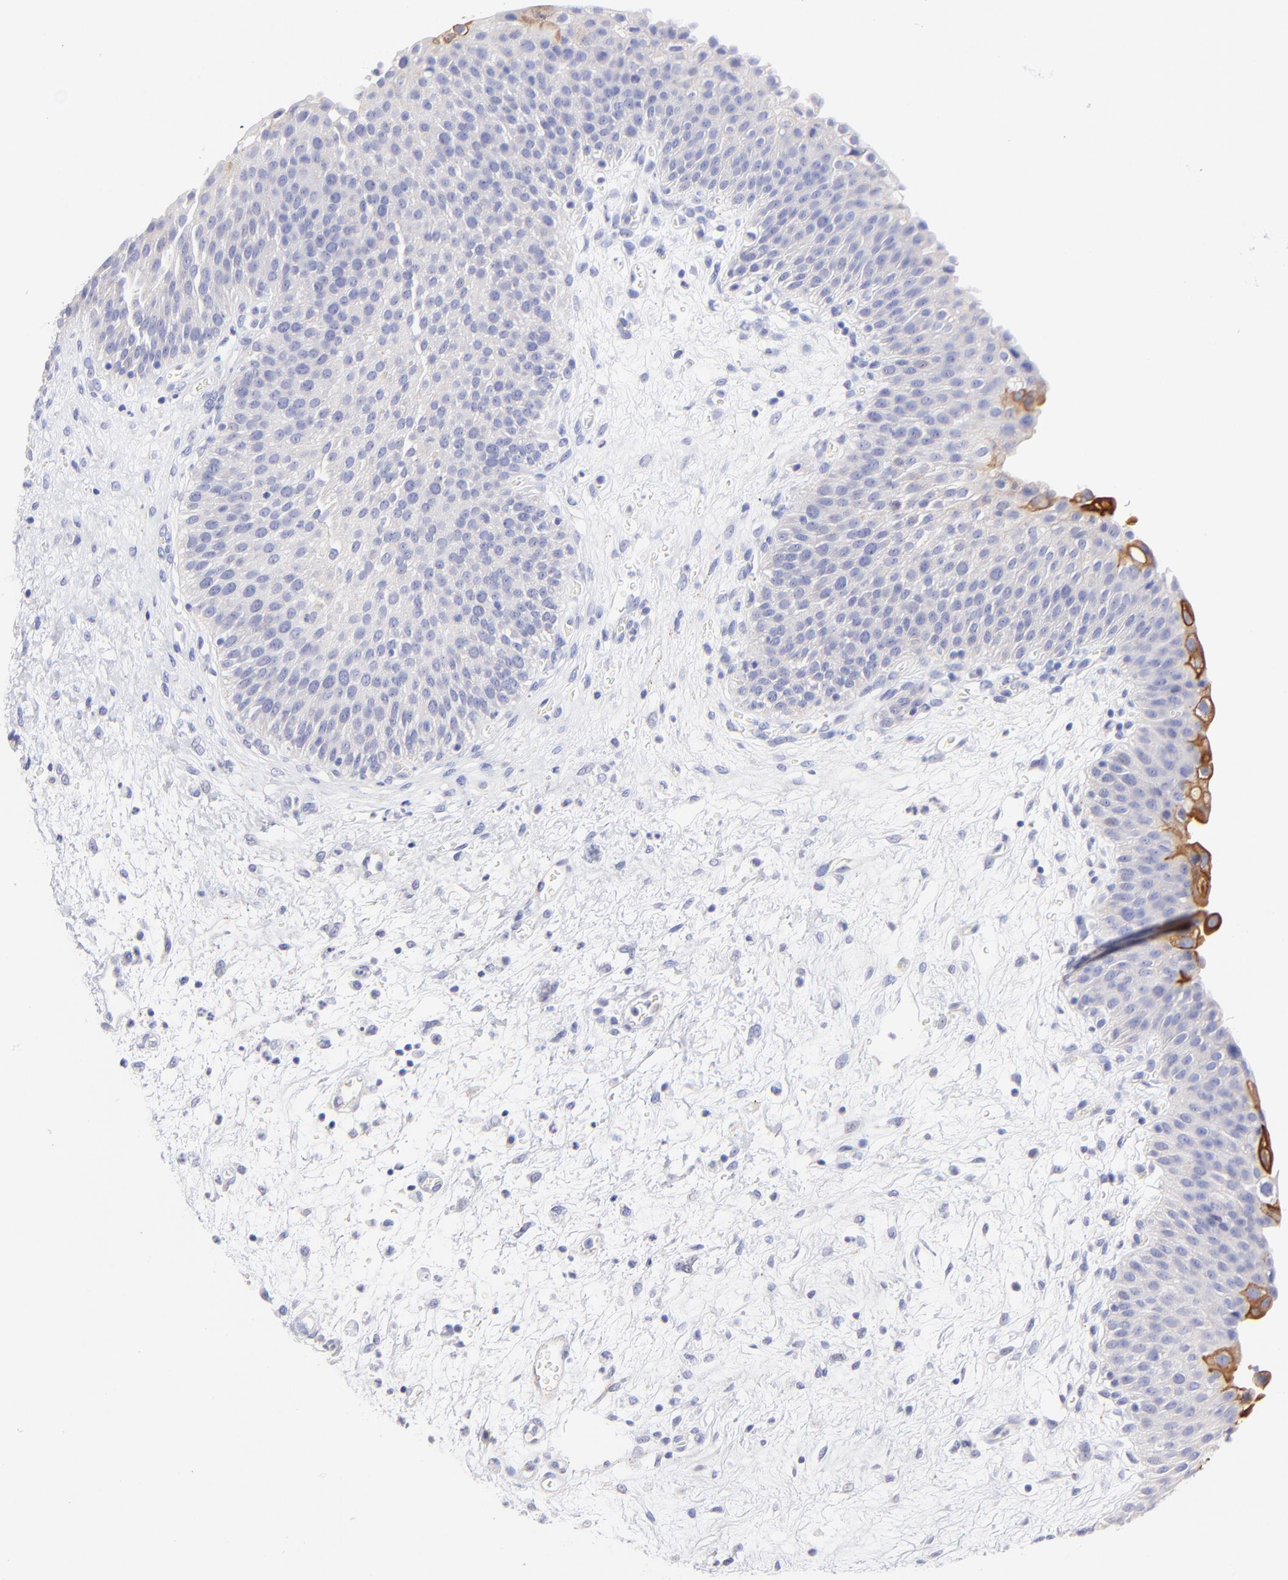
{"staining": {"intensity": "strong", "quantity": "<25%", "location": "cytoplasmic/membranous"}, "tissue": "urinary bladder", "cell_type": "Urothelial cells", "image_type": "normal", "snomed": [{"axis": "morphology", "description": "Normal tissue, NOS"}, {"axis": "morphology", "description": "Dysplasia, NOS"}, {"axis": "topography", "description": "Urinary bladder"}], "caption": "Urothelial cells exhibit medium levels of strong cytoplasmic/membranous positivity in approximately <25% of cells in normal human urinary bladder.", "gene": "RAB3A", "patient": {"sex": "male", "age": 35}}